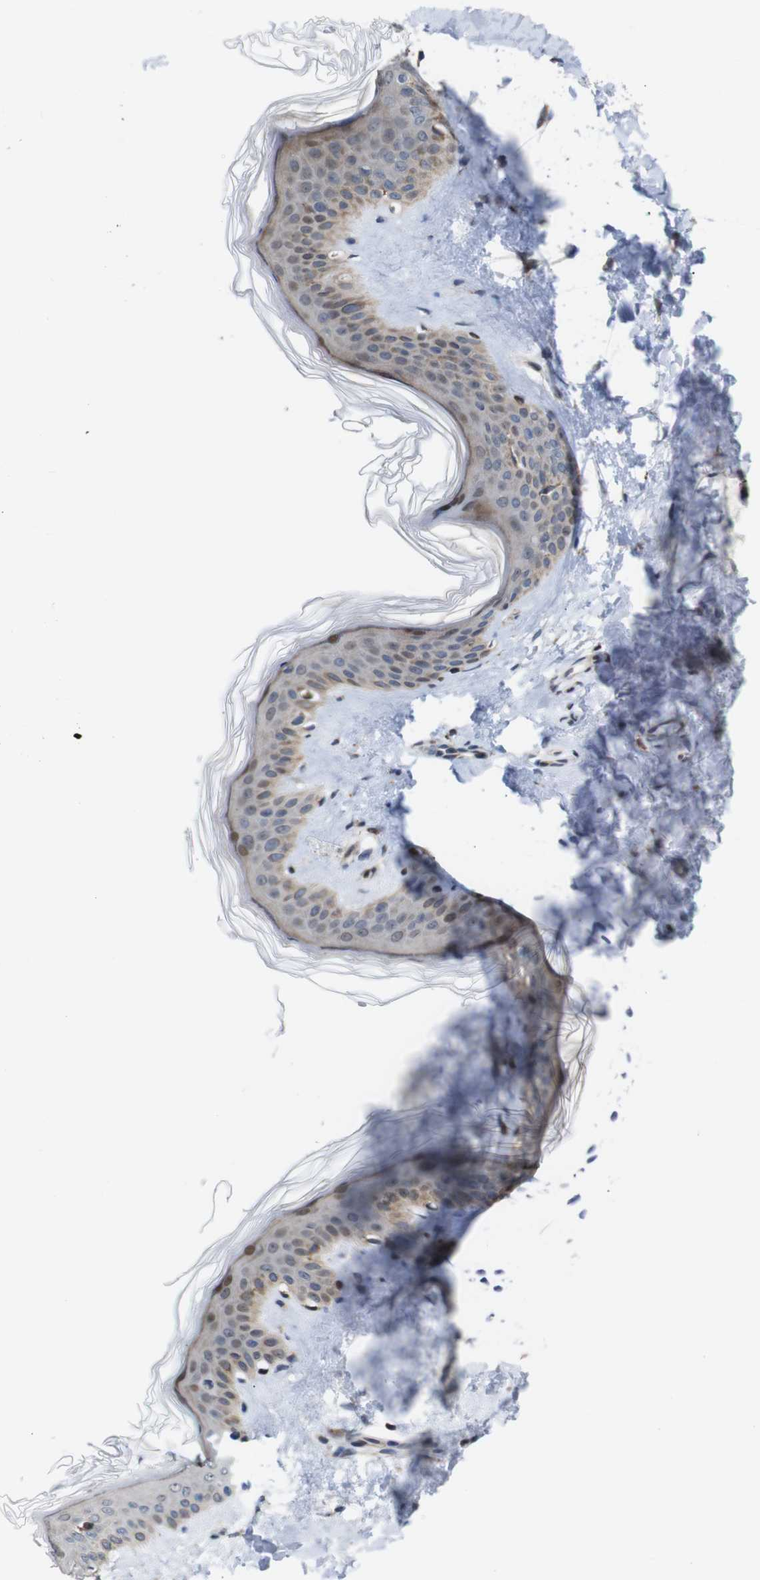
{"staining": {"intensity": "weak", "quantity": ">75%", "location": "cytoplasmic/membranous"}, "tissue": "skin", "cell_type": "Fibroblasts", "image_type": "normal", "snomed": [{"axis": "morphology", "description": "Normal tissue, NOS"}, {"axis": "topography", "description": "Skin"}], "caption": "Protein analysis of benign skin reveals weak cytoplasmic/membranous expression in approximately >75% of fibroblasts. The protein of interest is stained brown, and the nuclei are stained in blue (DAB IHC with brightfield microscopy, high magnification).", "gene": "PTPN1", "patient": {"sex": "female", "age": 41}}